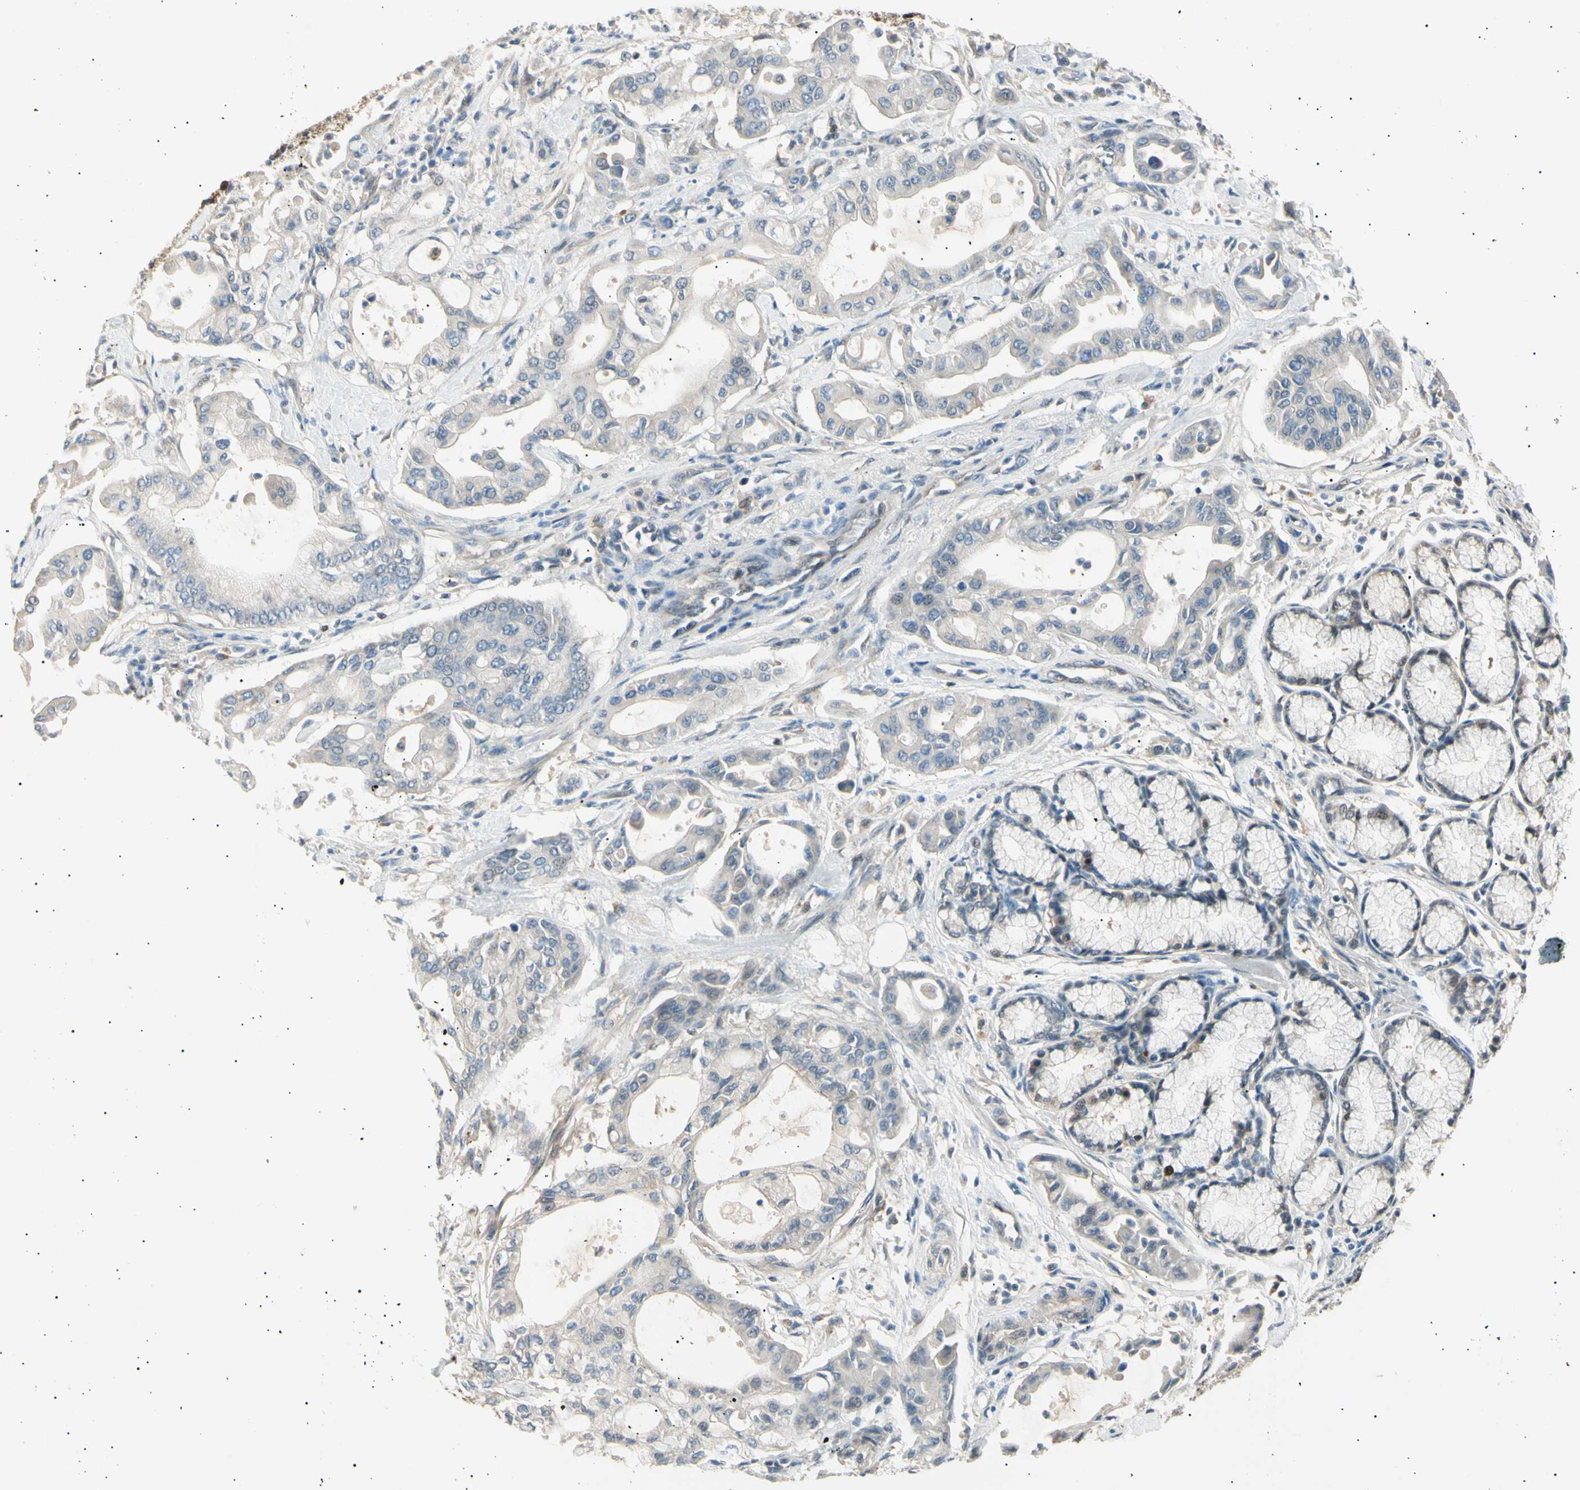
{"staining": {"intensity": "negative", "quantity": "none", "location": "none"}, "tissue": "pancreatic cancer", "cell_type": "Tumor cells", "image_type": "cancer", "snomed": [{"axis": "morphology", "description": "Adenocarcinoma, NOS"}, {"axis": "morphology", "description": "Adenocarcinoma, metastatic, NOS"}, {"axis": "topography", "description": "Lymph node"}, {"axis": "topography", "description": "Pancreas"}, {"axis": "topography", "description": "Duodenum"}], "caption": "Pancreatic cancer (adenocarcinoma) was stained to show a protein in brown. There is no significant positivity in tumor cells.", "gene": "LHPP", "patient": {"sex": "female", "age": 64}}